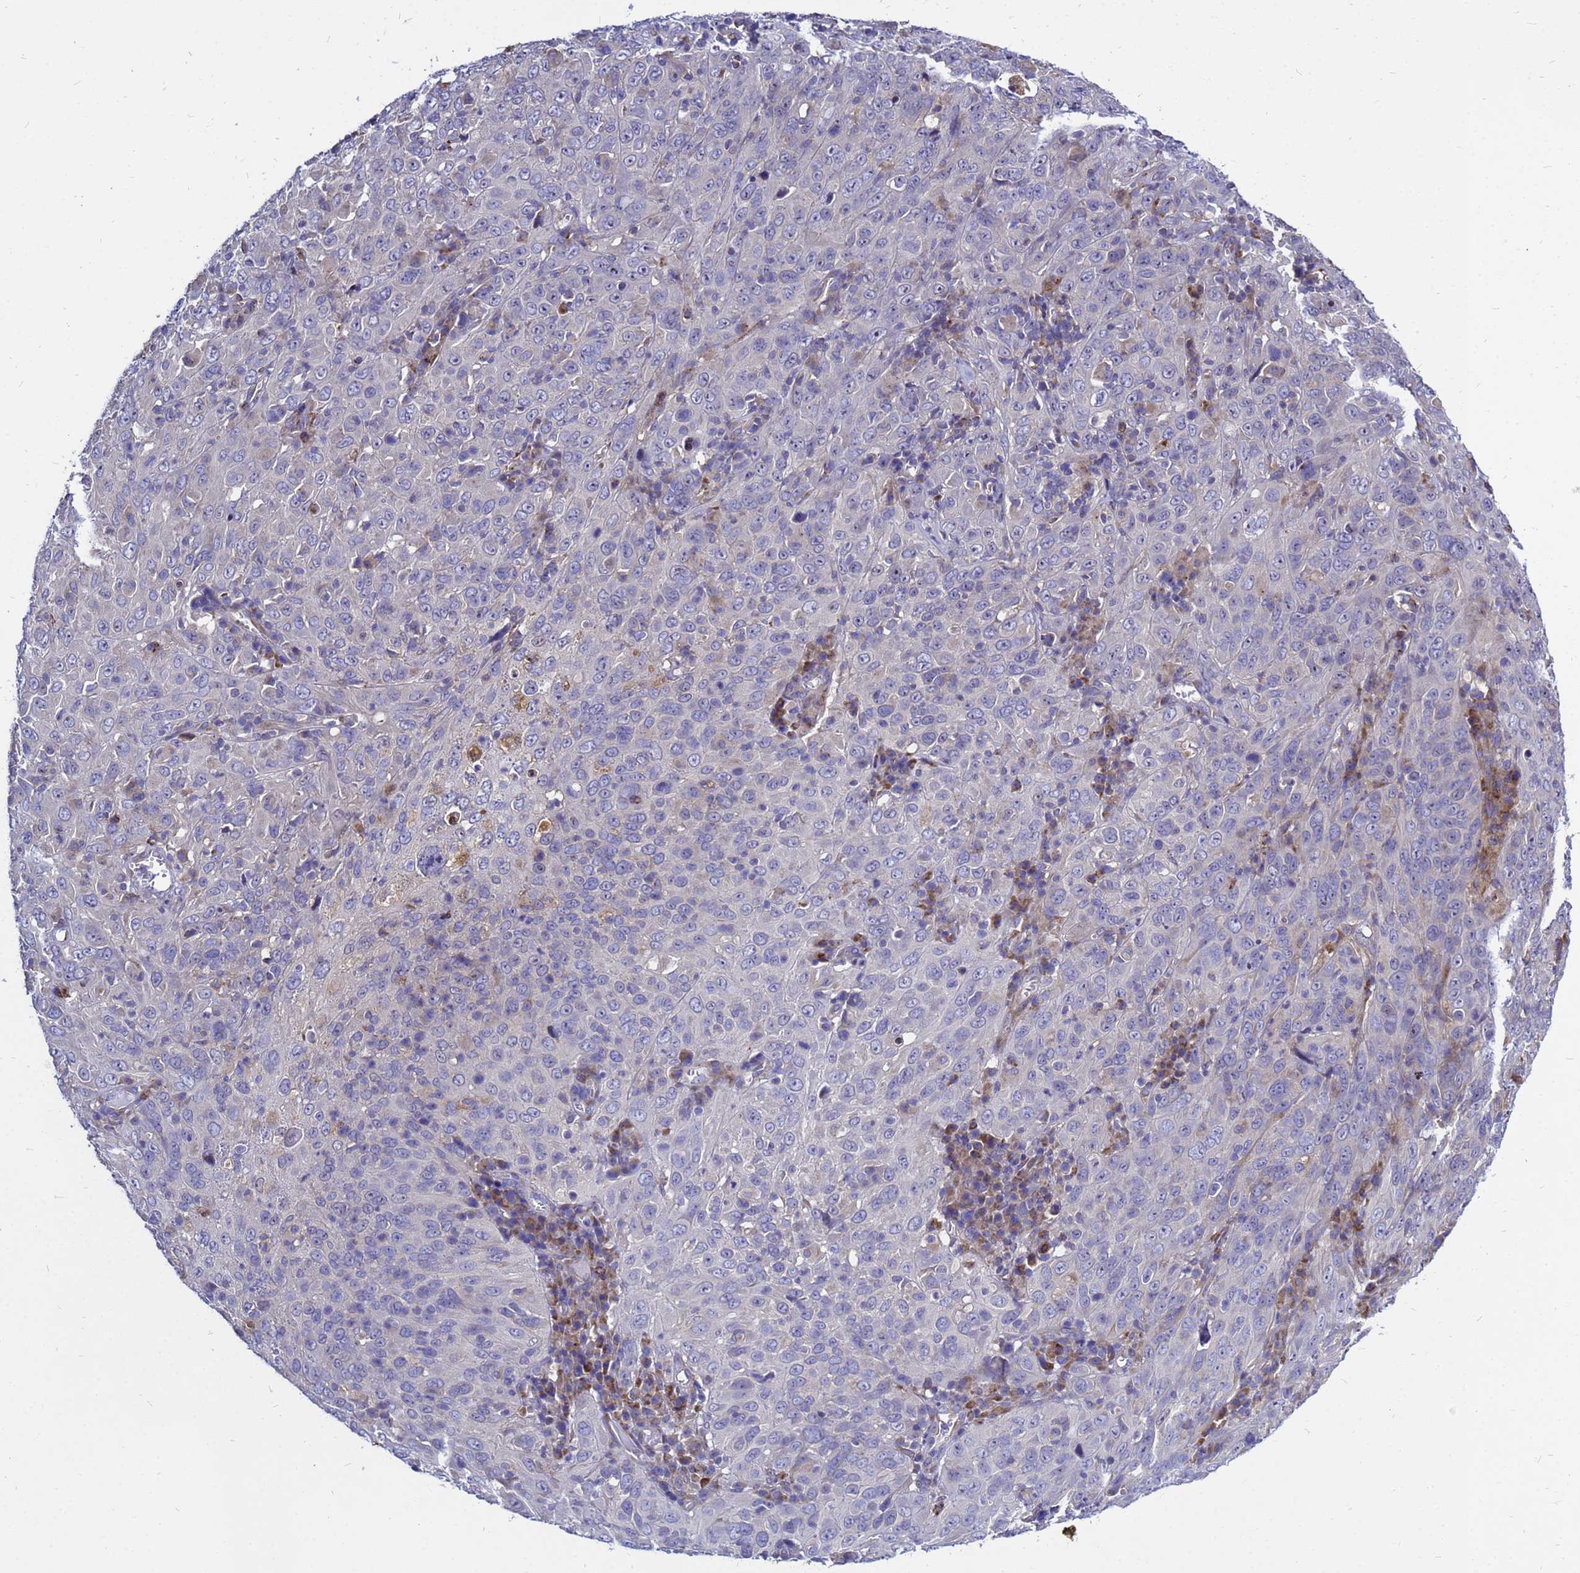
{"staining": {"intensity": "negative", "quantity": "none", "location": "none"}, "tissue": "cervical cancer", "cell_type": "Tumor cells", "image_type": "cancer", "snomed": [{"axis": "morphology", "description": "Squamous cell carcinoma, NOS"}, {"axis": "topography", "description": "Cervix"}], "caption": "IHC micrograph of human cervical squamous cell carcinoma stained for a protein (brown), which shows no positivity in tumor cells.", "gene": "MOB2", "patient": {"sex": "female", "age": 46}}